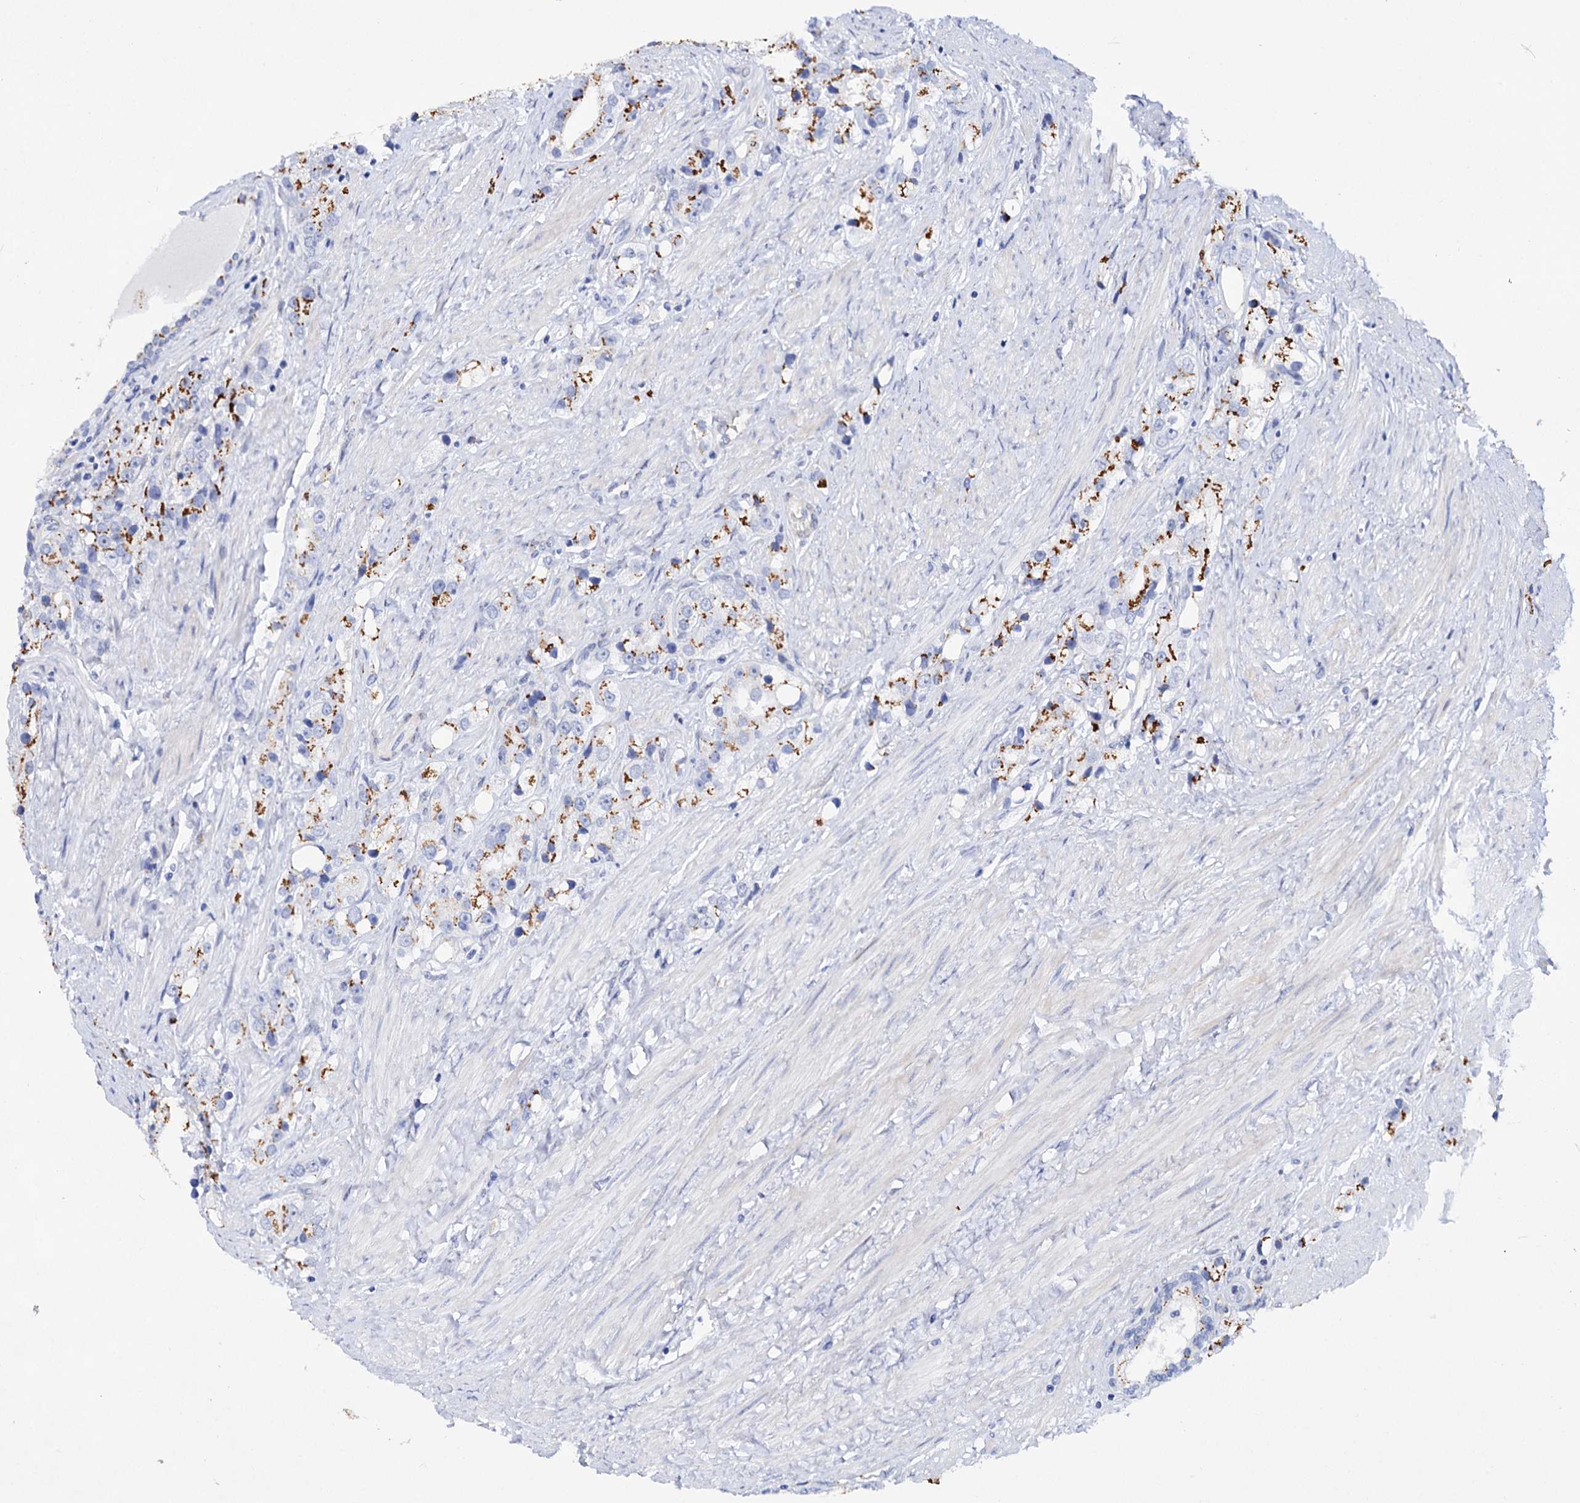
{"staining": {"intensity": "moderate", "quantity": "25%-75%", "location": "cytoplasmic/membranous"}, "tissue": "prostate cancer", "cell_type": "Tumor cells", "image_type": "cancer", "snomed": [{"axis": "morphology", "description": "Adenocarcinoma, NOS"}, {"axis": "topography", "description": "Prostate"}], "caption": "This is an image of IHC staining of adenocarcinoma (prostate), which shows moderate positivity in the cytoplasmic/membranous of tumor cells.", "gene": "C11orf96", "patient": {"sex": "male", "age": 79}}